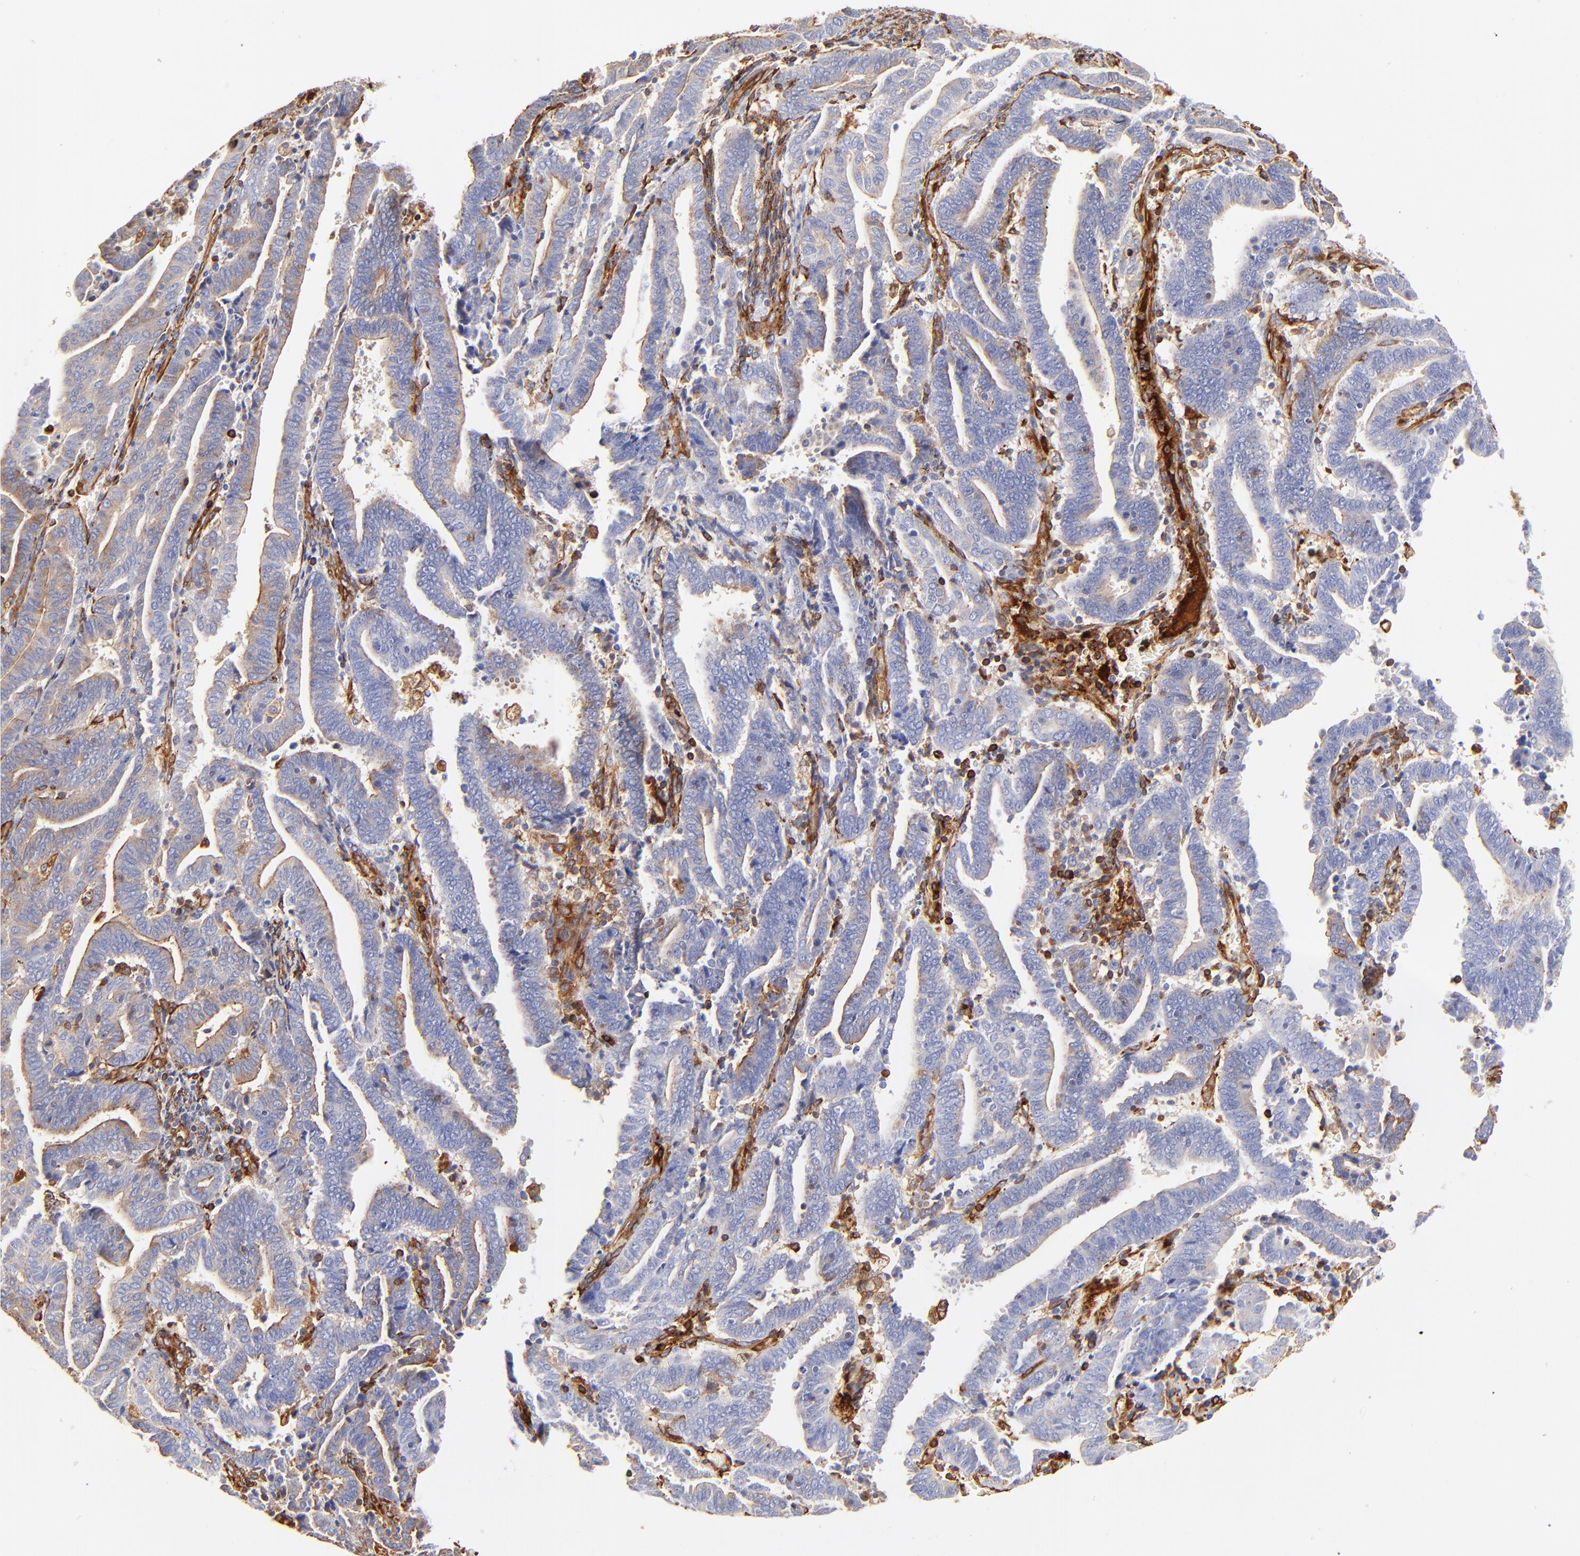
{"staining": {"intensity": "weak", "quantity": "25%-75%", "location": "cytoplasmic/membranous"}, "tissue": "endometrial cancer", "cell_type": "Tumor cells", "image_type": "cancer", "snomed": [{"axis": "morphology", "description": "Adenocarcinoma, NOS"}, {"axis": "topography", "description": "Uterus"}], "caption": "About 25%-75% of tumor cells in endometrial cancer (adenocarcinoma) demonstrate weak cytoplasmic/membranous protein staining as visualized by brown immunohistochemical staining.", "gene": "FLNA", "patient": {"sex": "female", "age": 83}}